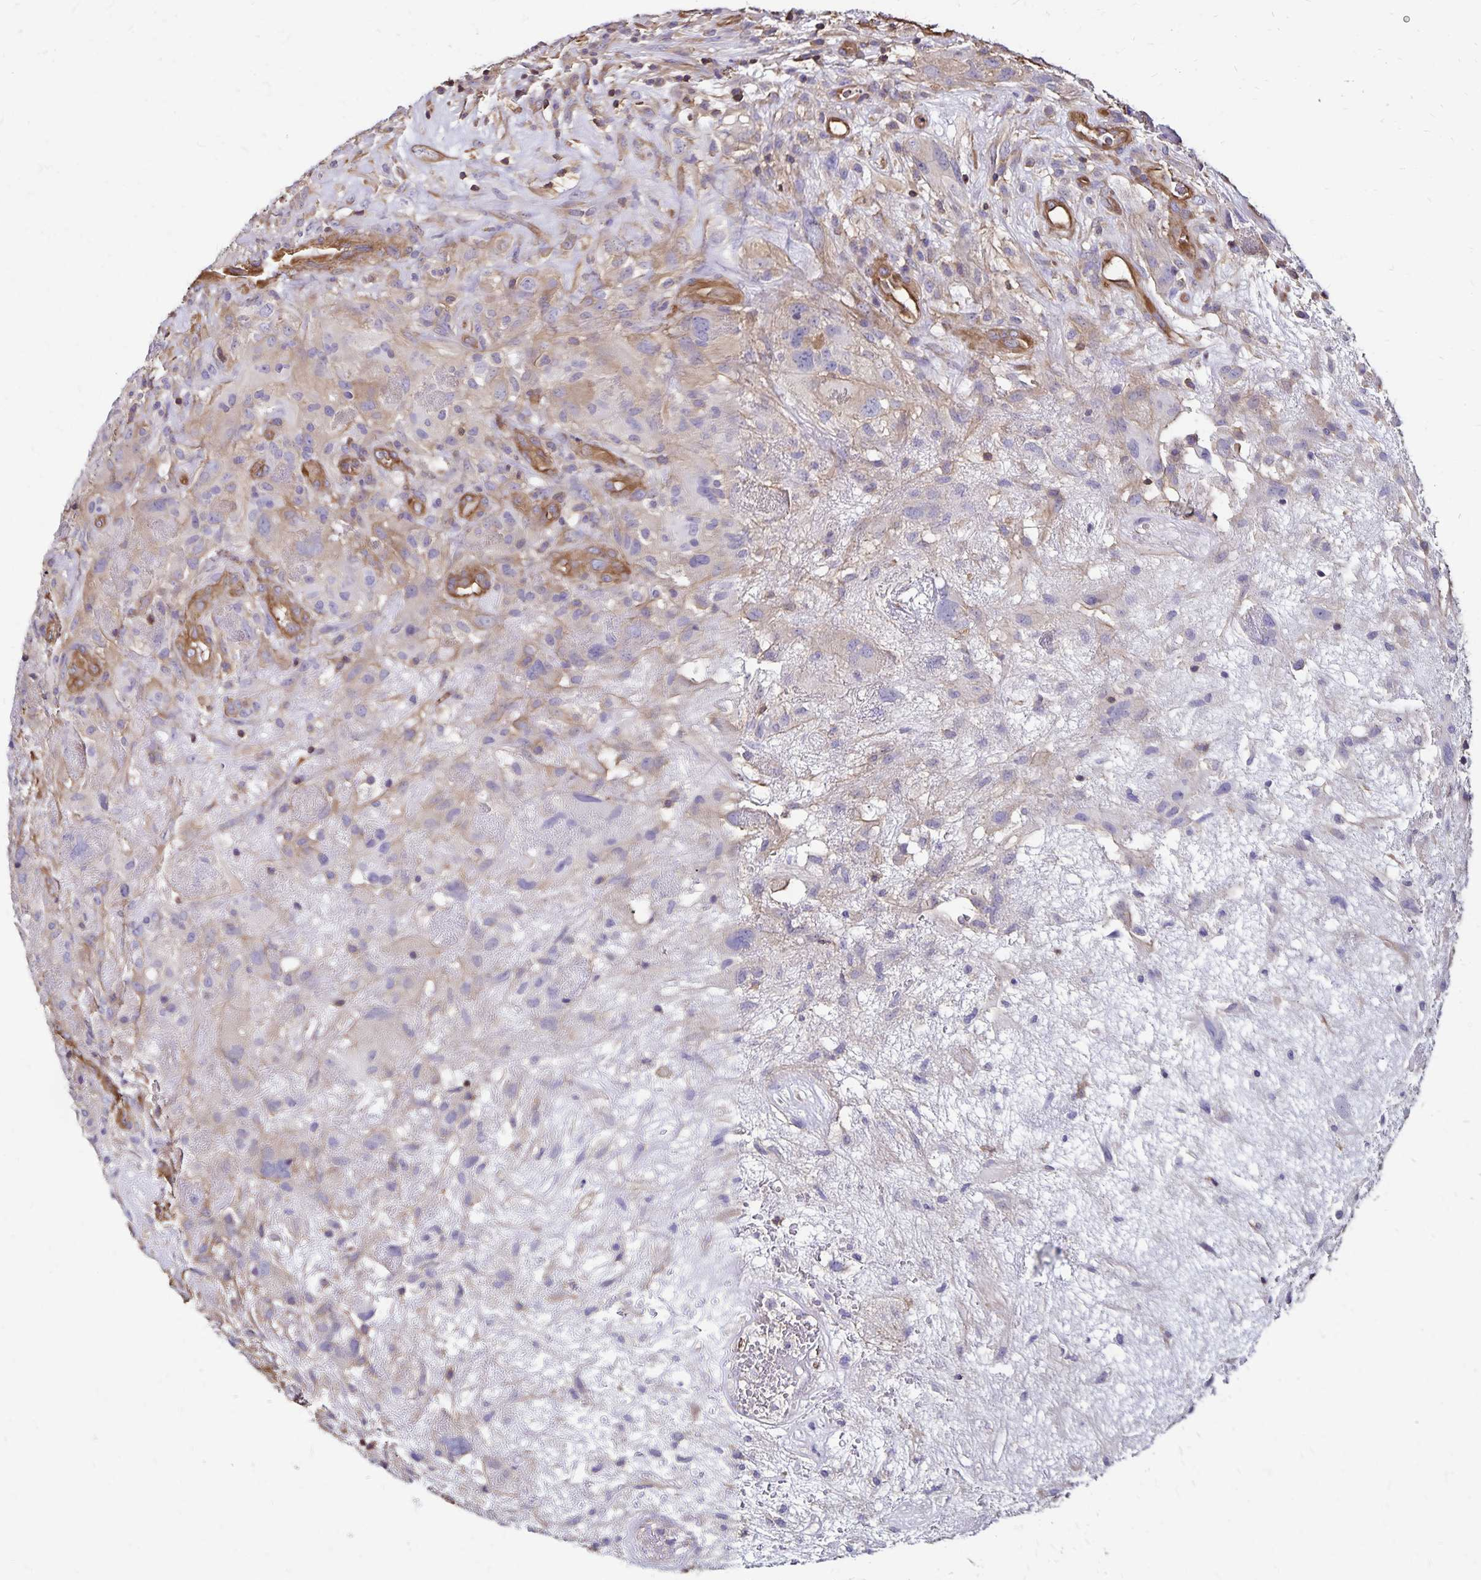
{"staining": {"intensity": "weak", "quantity": "<25%", "location": "cytoplasmic/membranous"}, "tissue": "glioma", "cell_type": "Tumor cells", "image_type": "cancer", "snomed": [{"axis": "morphology", "description": "Glioma, malignant, High grade"}, {"axis": "topography", "description": "Brain"}], "caption": "Glioma was stained to show a protein in brown. There is no significant staining in tumor cells. (DAB (3,3'-diaminobenzidine) IHC with hematoxylin counter stain).", "gene": "RPRML", "patient": {"sex": "male", "age": 46}}